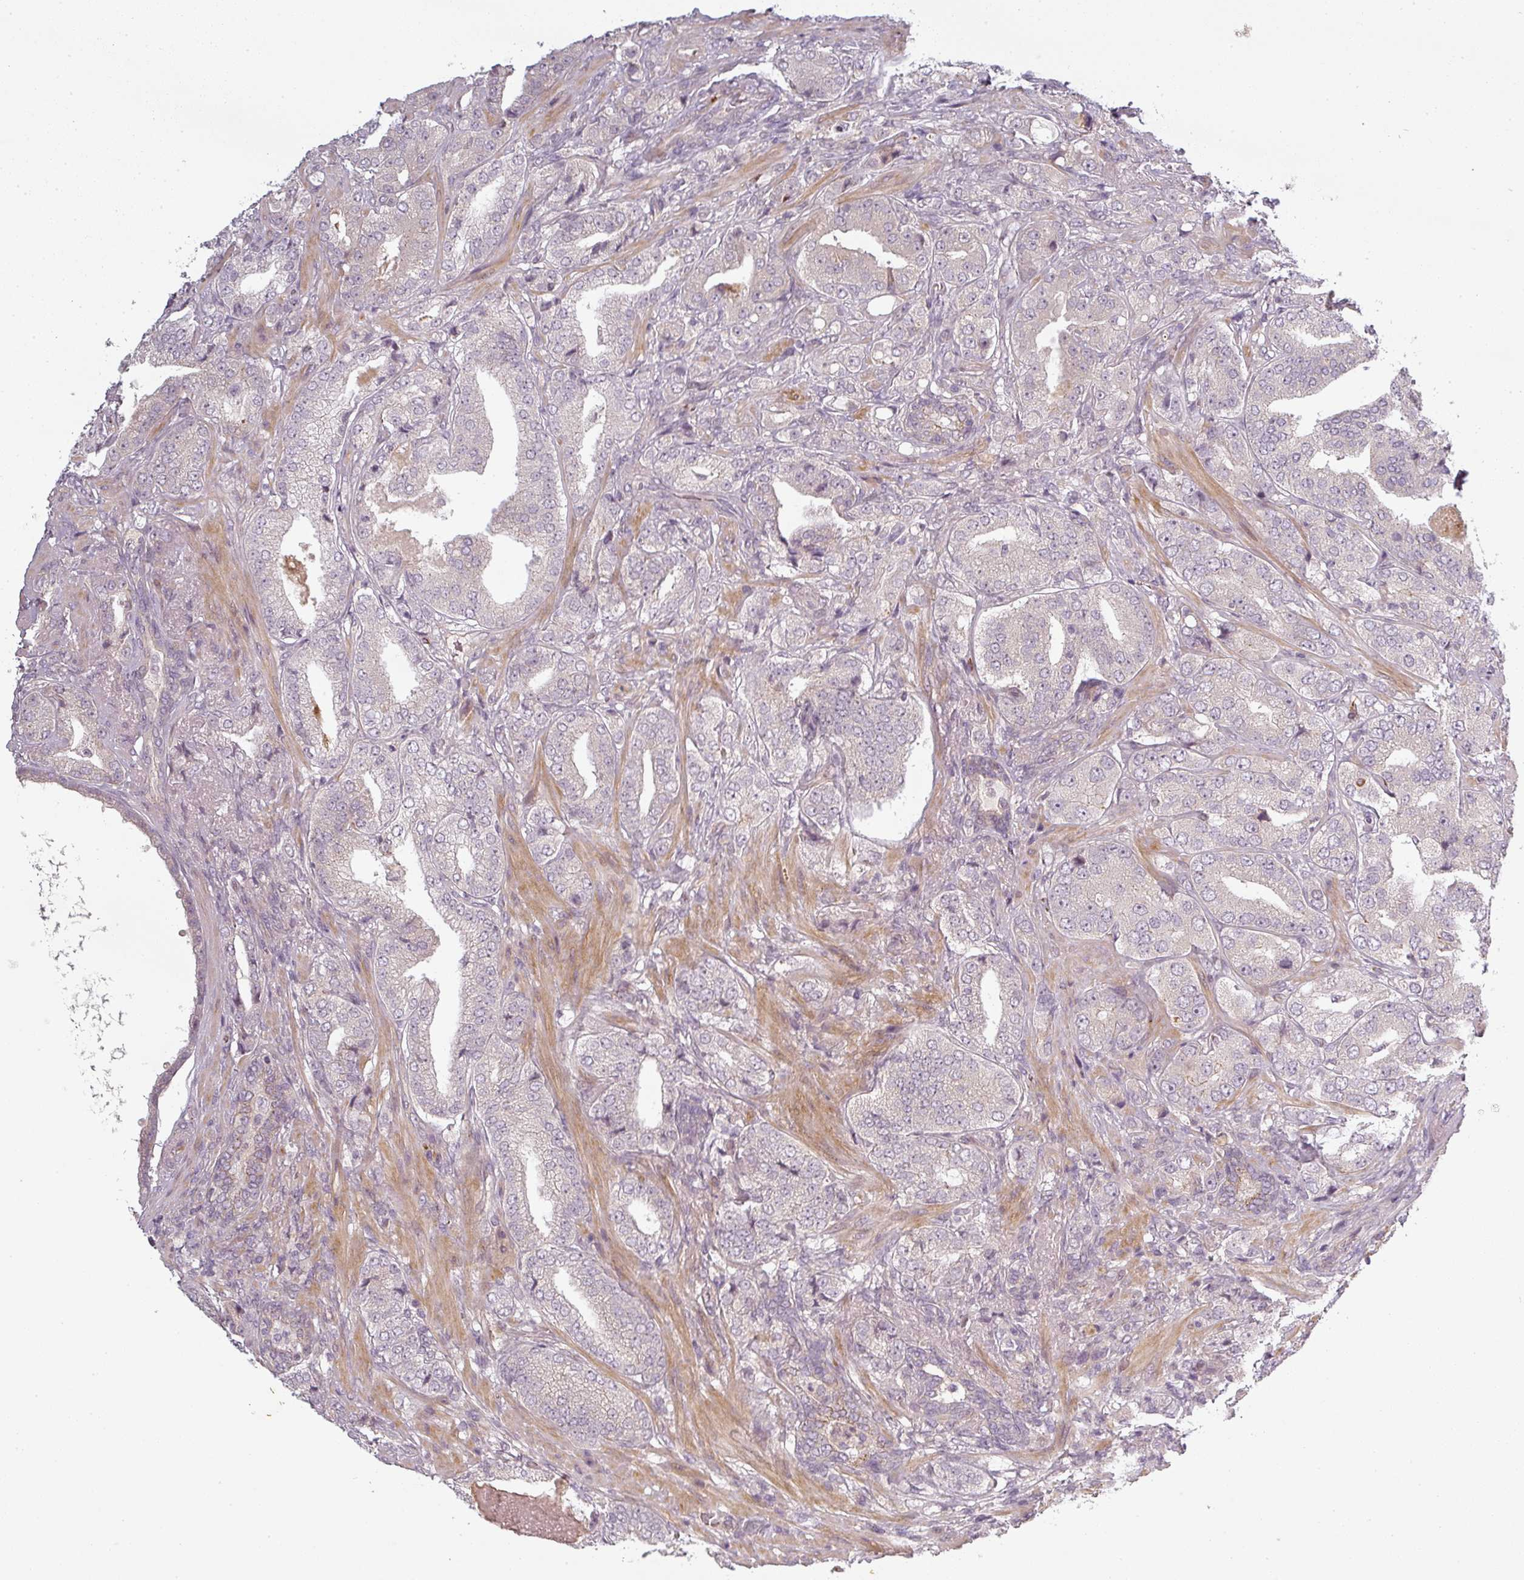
{"staining": {"intensity": "negative", "quantity": "none", "location": "none"}, "tissue": "prostate cancer", "cell_type": "Tumor cells", "image_type": "cancer", "snomed": [{"axis": "morphology", "description": "Adenocarcinoma, High grade"}, {"axis": "topography", "description": "Prostate"}], "caption": "Immunohistochemical staining of prostate high-grade adenocarcinoma displays no significant positivity in tumor cells. (Brightfield microscopy of DAB (3,3'-diaminobenzidine) immunohistochemistry at high magnification).", "gene": "SLC16A9", "patient": {"sex": "male", "age": 63}}